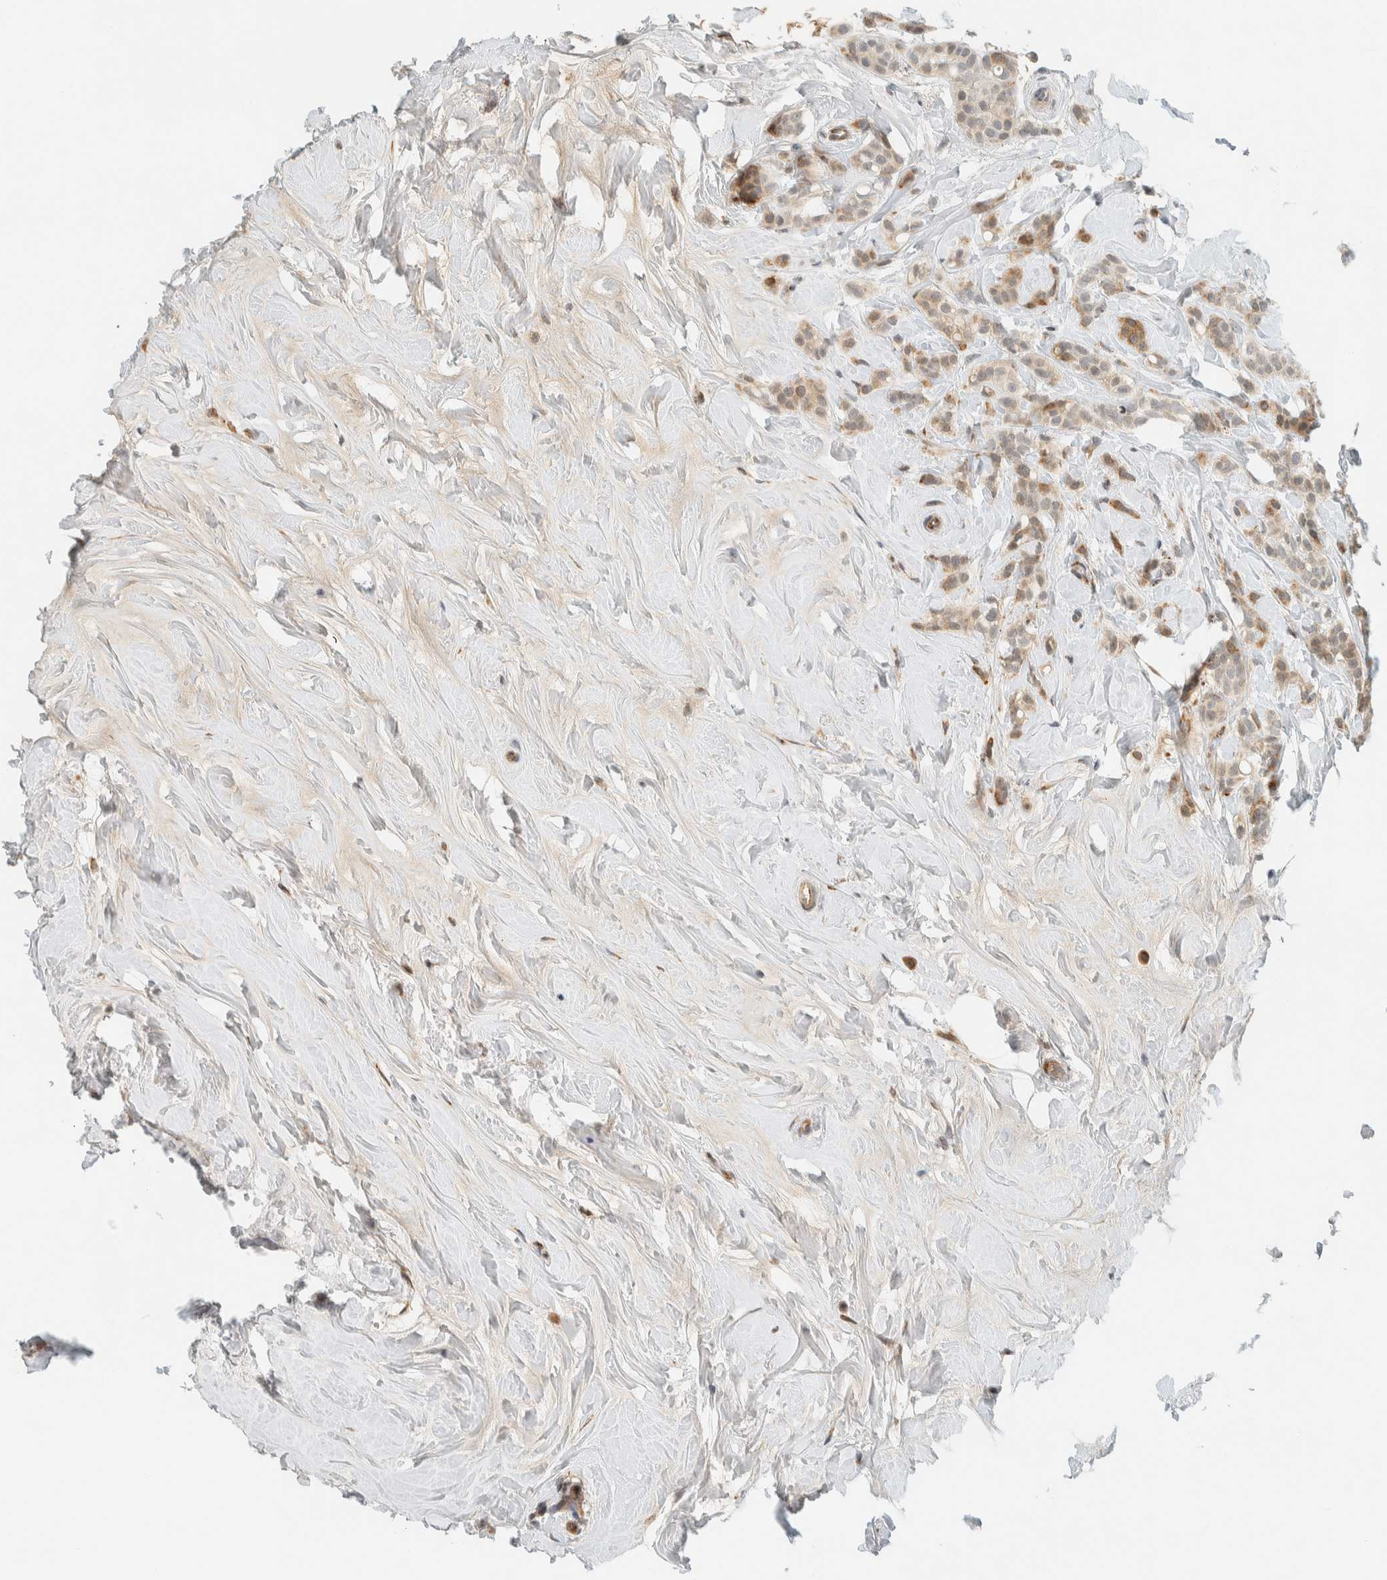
{"staining": {"intensity": "weak", "quantity": "25%-75%", "location": "cytoplasmic/membranous"}, "tissue": "breast cancer", "cell_type": "Tumor cells", "image_type": "cancer", "snomed": [{"axis": "morphology", "description": "Lobular carcinoma, in situ"}, {"axis": "morphology", "description": "Lobular carcinoma"}, {"axis": "topography", "description": "Breast"}], "caption": "Lobular carcinoma (breast) stained for a protein (brown) displays weak cytoplasmic/membranous positive staining in approximately 25%-75% of tumor cells.", "gene": "ITPRID1", "patient": {"sex": "female", "age": 41}}